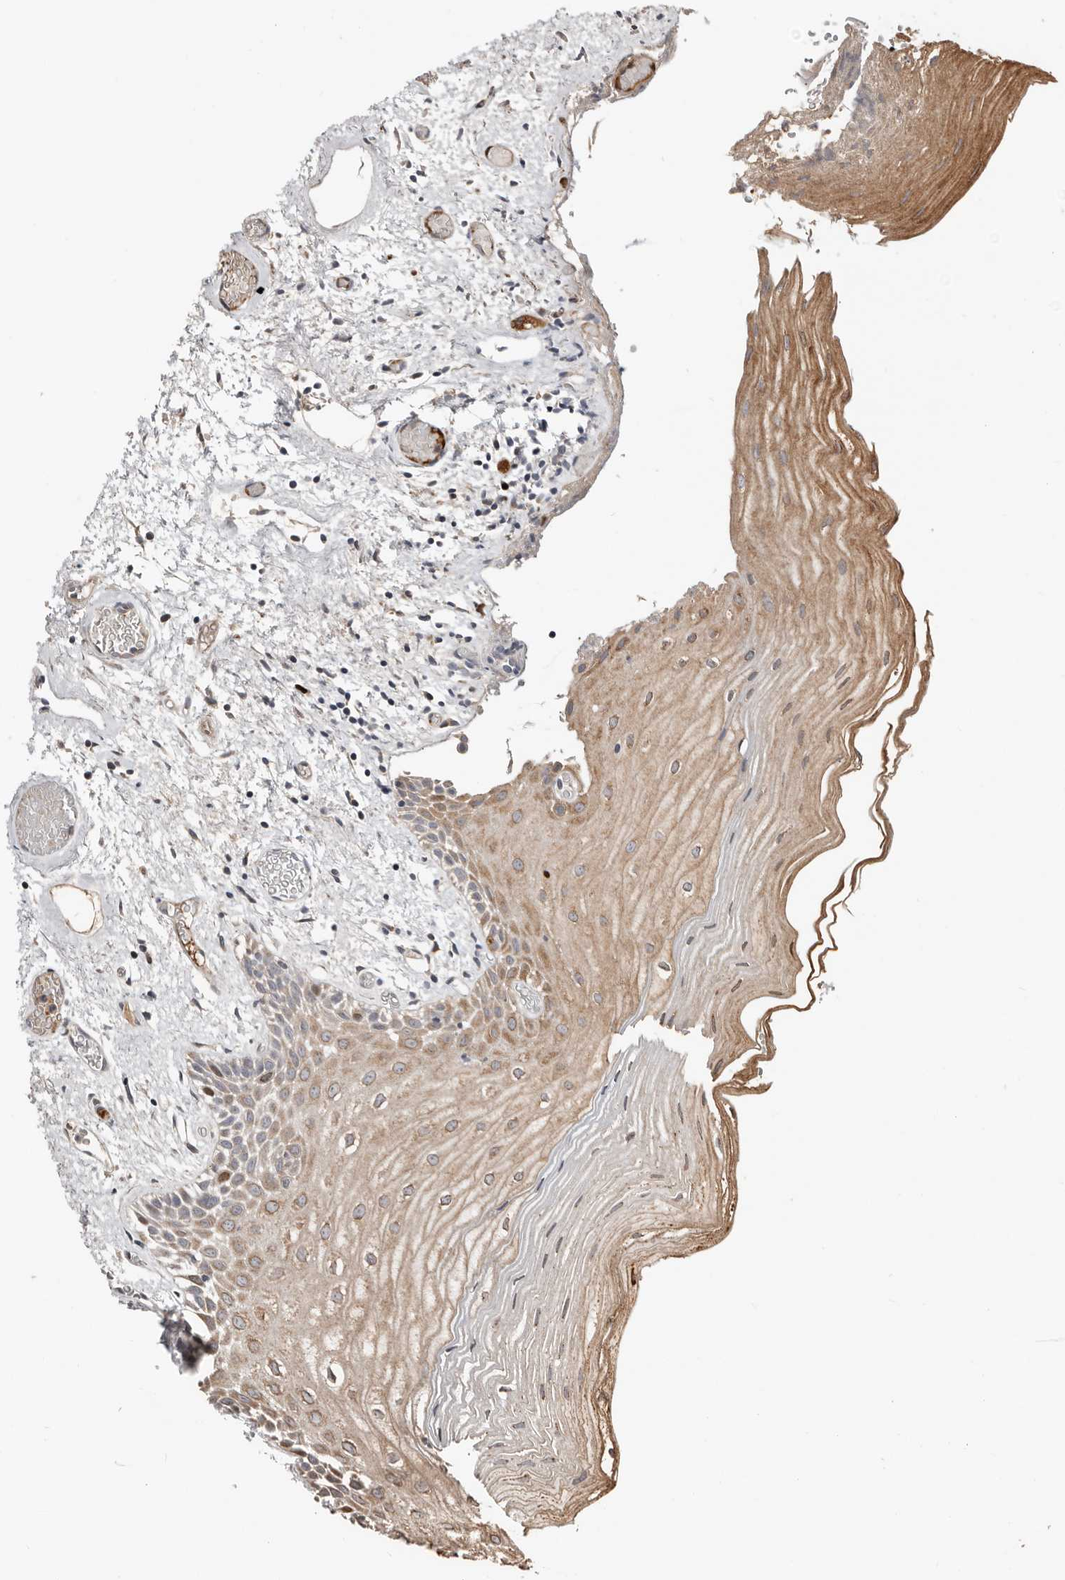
{"staining": {"intensity": "moderate", "quantity": "25%-75%", "location": "cytoplasmic/membranous"}, "tissue": "oral mucosa", "cell_type": "Squamous epithelial cells", "image_type": "normal", "snomed": [{"axis": "morphology", "description": "Normal tissue, NOS"}, {"axis": "topography", "description": "Oral tissue"}], "caption": "Moderate cytoplasmic/membranous staining is appreciated in about 25%-75% of squamous epithelial cells in unremarkable oral mucosa. The staining was performed using DAB, with brown indicating positive protein expression. Nuclei are stained blue with hematoxylin.", "gene": "SMYD4", "patient": {"sex": "male", "age": 52}}